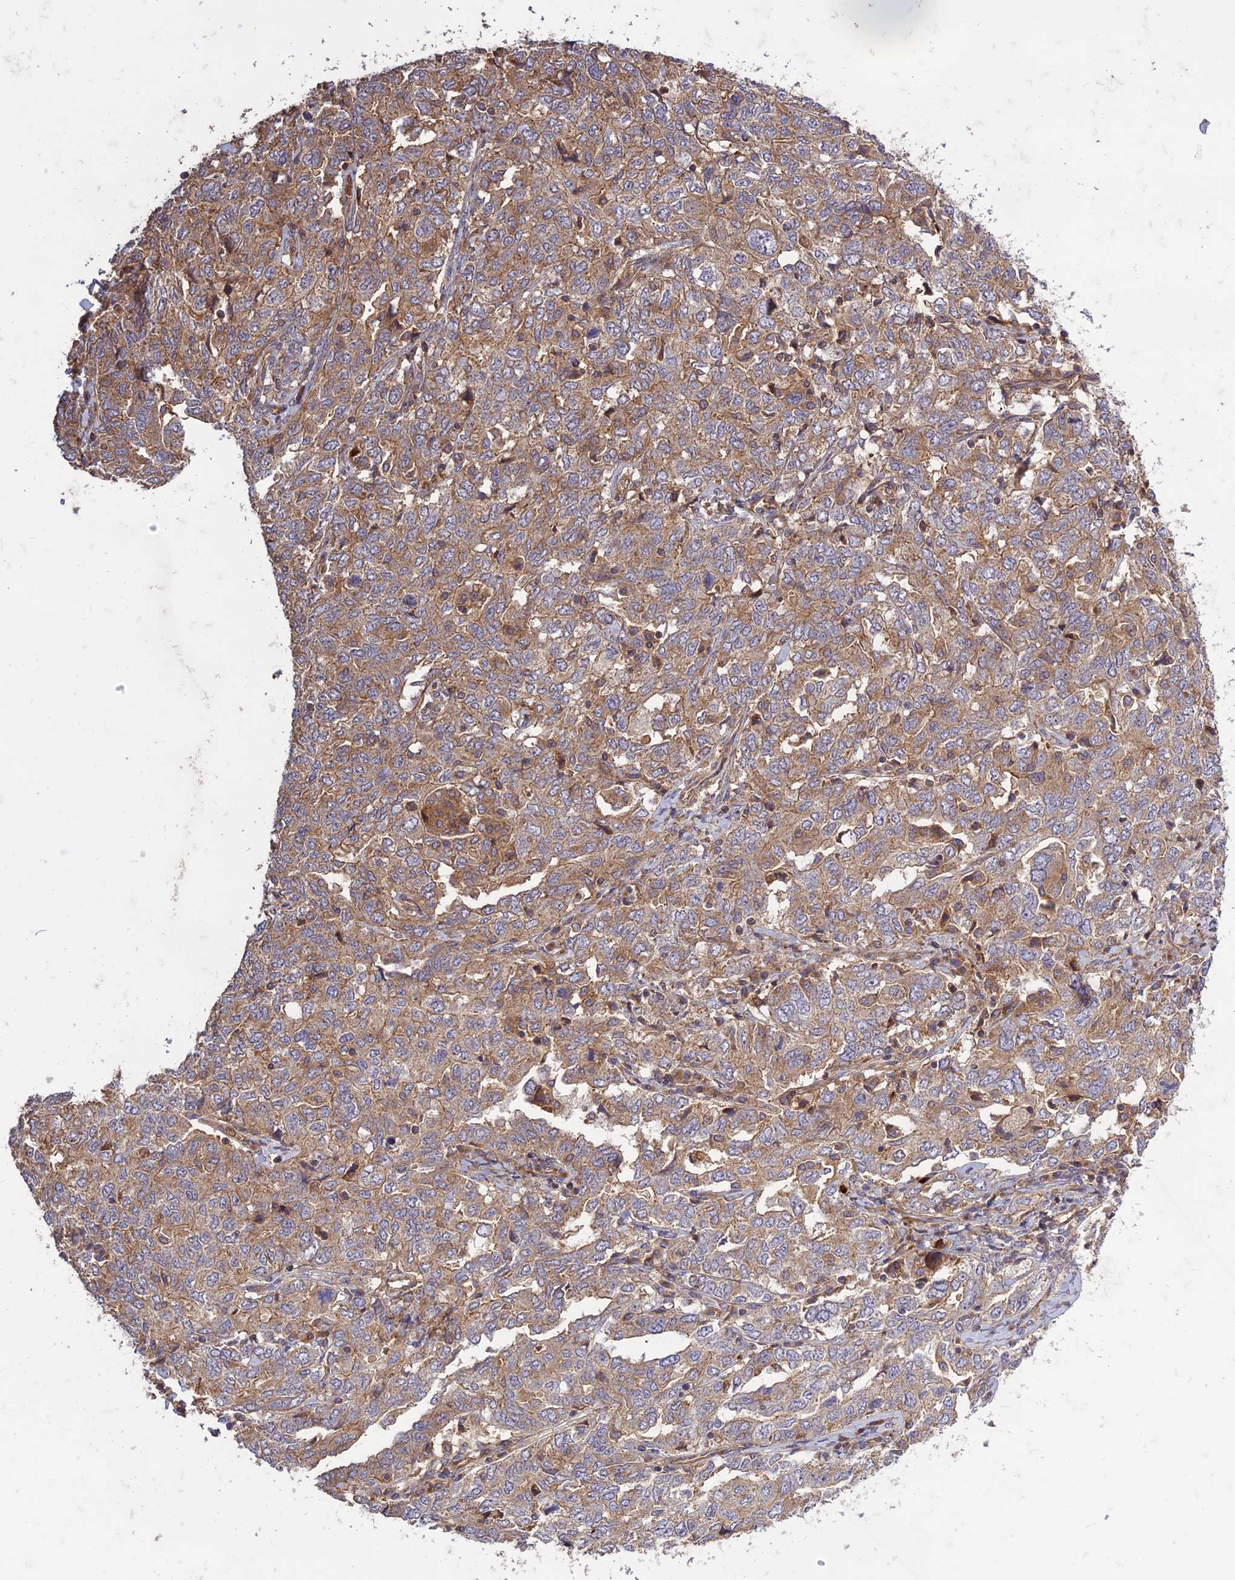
{"staining": {"intensity": "moderate", "quantity": ">75%", "location": "cytoplasmic/membranous"}, "tissue": "ovarian cancer", "cell_type": "Tumor cells", "image_type": "cancer", "snomed": [{"axis": "morphology", "description": "Carcinoma, endometroid"}, {"axis": "topography", "description": "Ovary"}], "caption": "The immunohistochemical stain labels moderate cytoplasmic/membranous positivity in tumor cells of ovarian cancer (endometroid carcinoma) tissue.", "gene": "TMEM131L", "patient": {"sex": "female", "age": 62}}